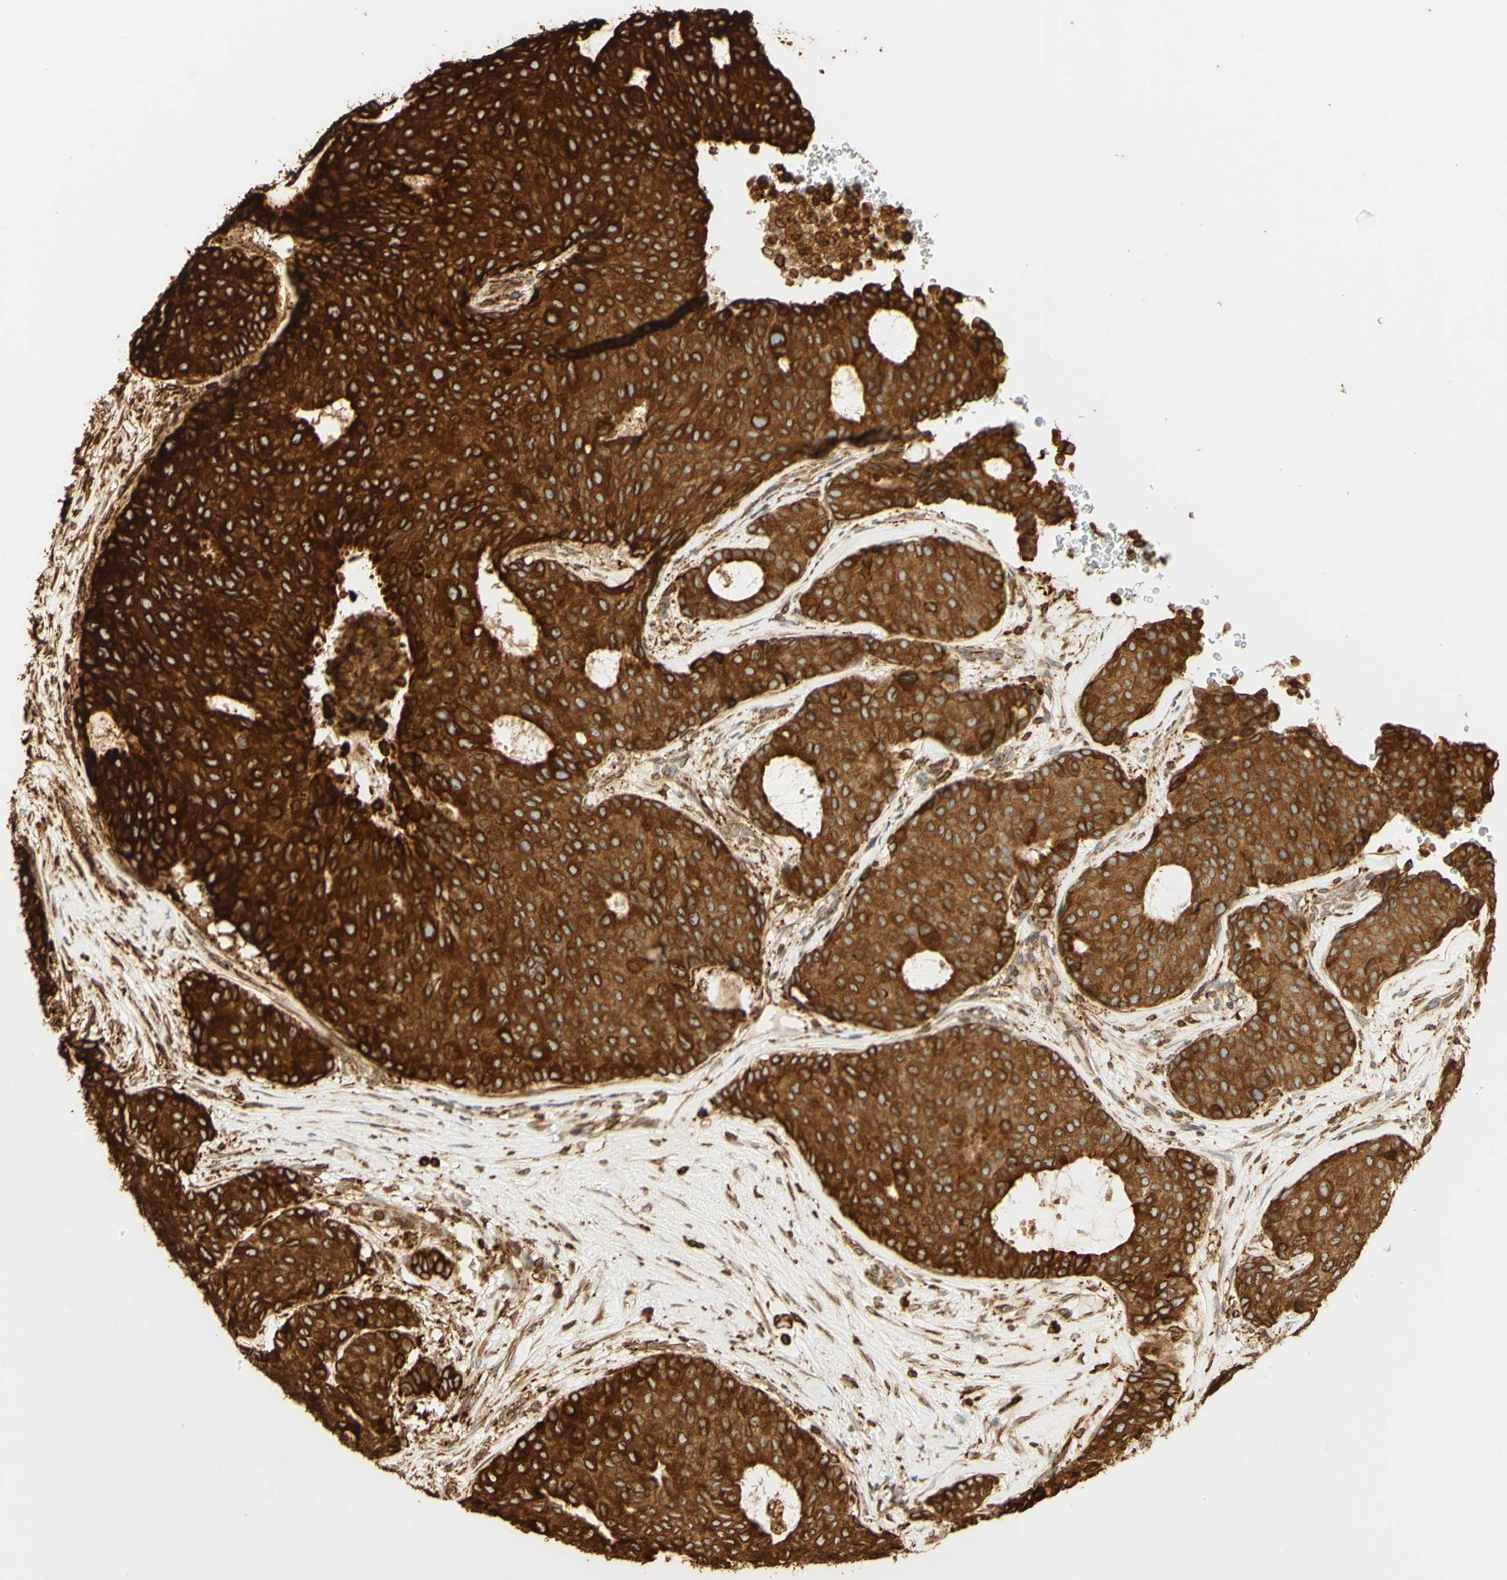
{"staining": {"intensity": "strong", "quantity": ">75%", "location": "cytoplasmic/membranous"}, "tissue": "breast cancer", "cell_type": "Tumor cells", "image_type": "cancer", "snomed": [{"axis": "morphology", "description": "Duct carcinoma"}, {"axis": "topography", "description": "Breast"}], "caption": "Tumor cells demonstrate strong cytoplasmic/membranous staining in approximately >75% of cells in breast invasive ductal carcinoma.", "gene": "CANX", "patient": {"sex": "female", "age": 75}}